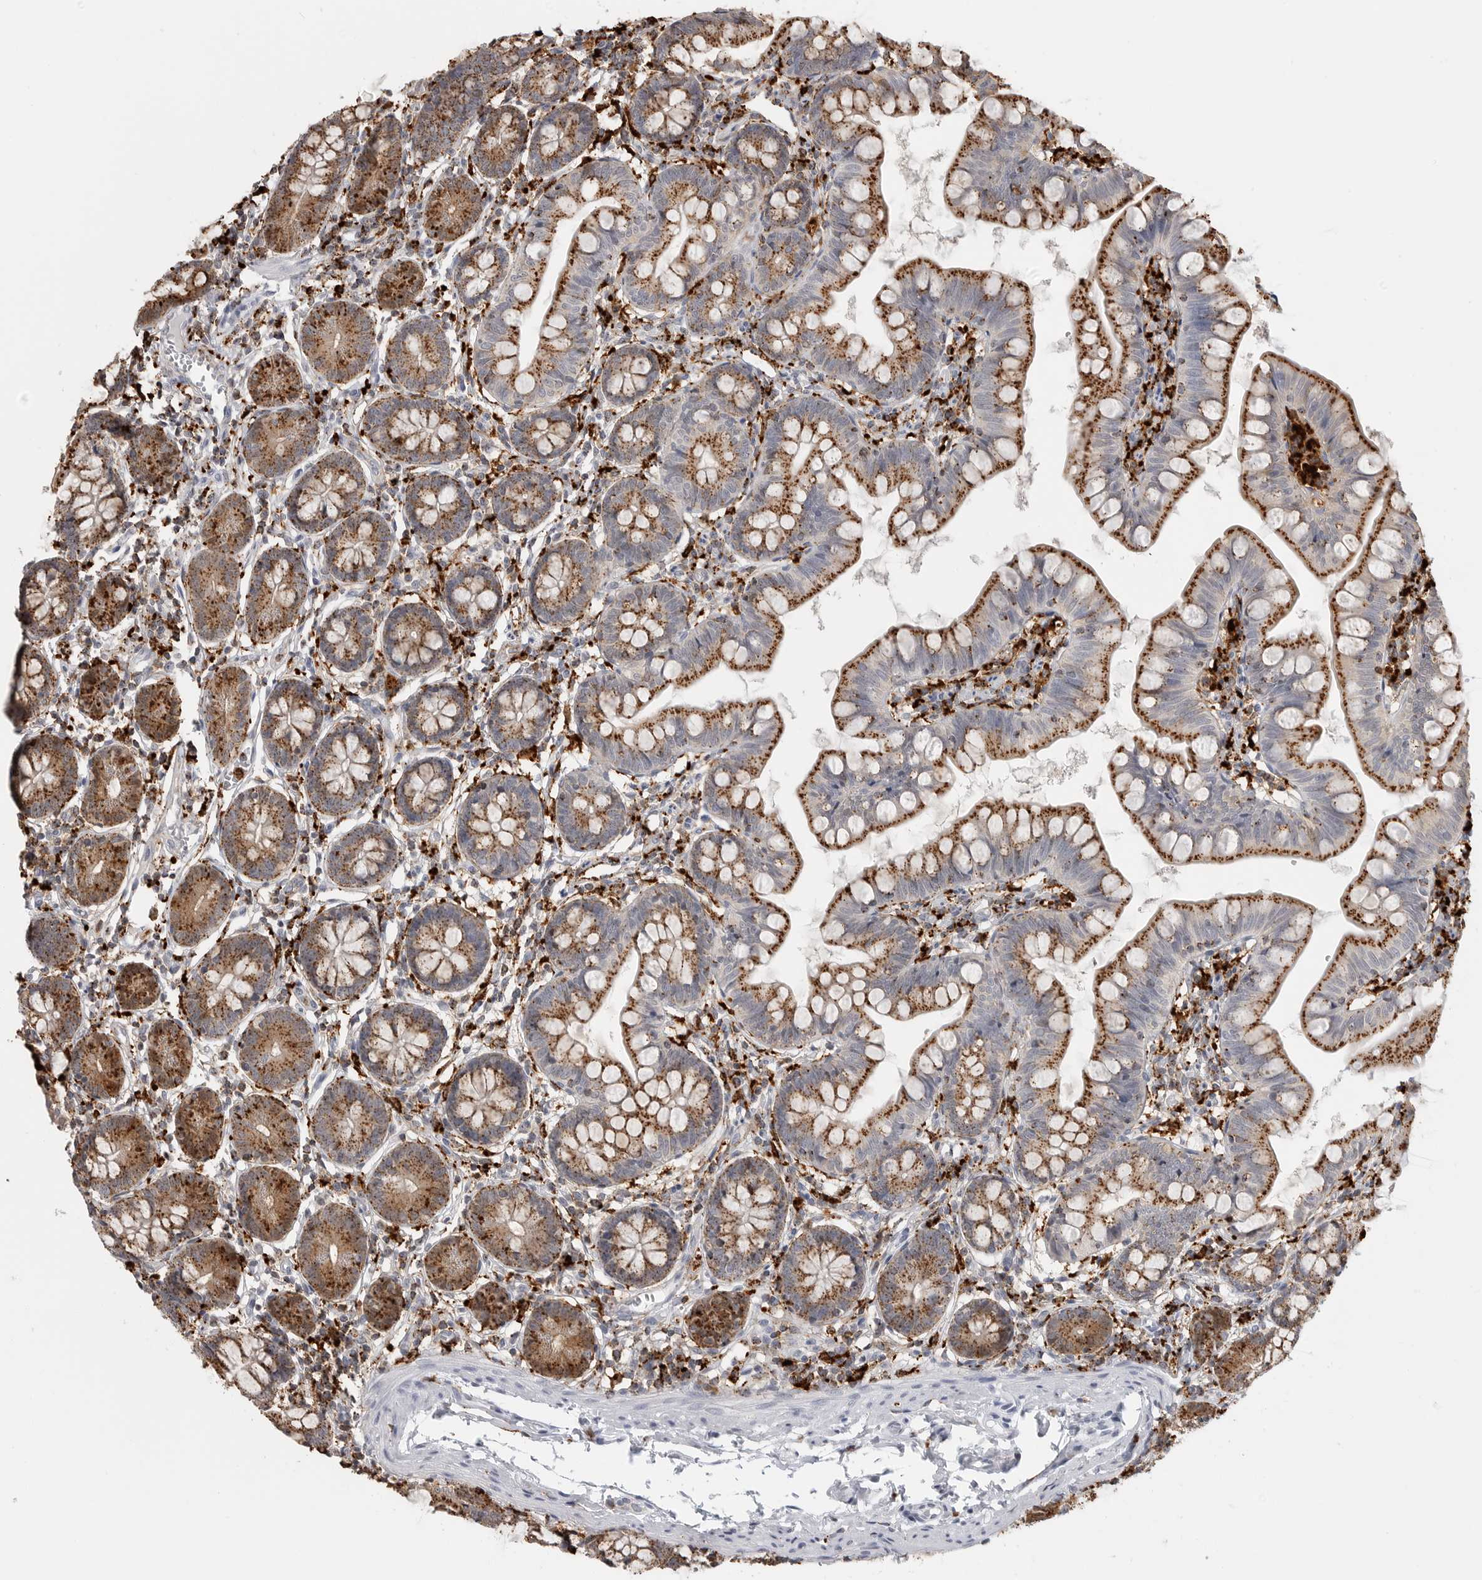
{"staining": {"intensity": "strong", "quantity": "25%-75%", "location": "cytoplasmic/membranous"}, "tissue": "small intestine", "cell_type": "Glandular cells", "image_type": "normal", "snomed": [{"axis": "morphology", "description": "Normal tissue, NOS"}, {"axis": "topography", "description": "Small intestine"}], "caption": "Small intestine stained for a protein shows strong cytoplasmic/membranous positivity in glandular cells. Nuclei are stained in blue.", "gene": "IFI30", "patient": {"sex": "male", "age": 7}}